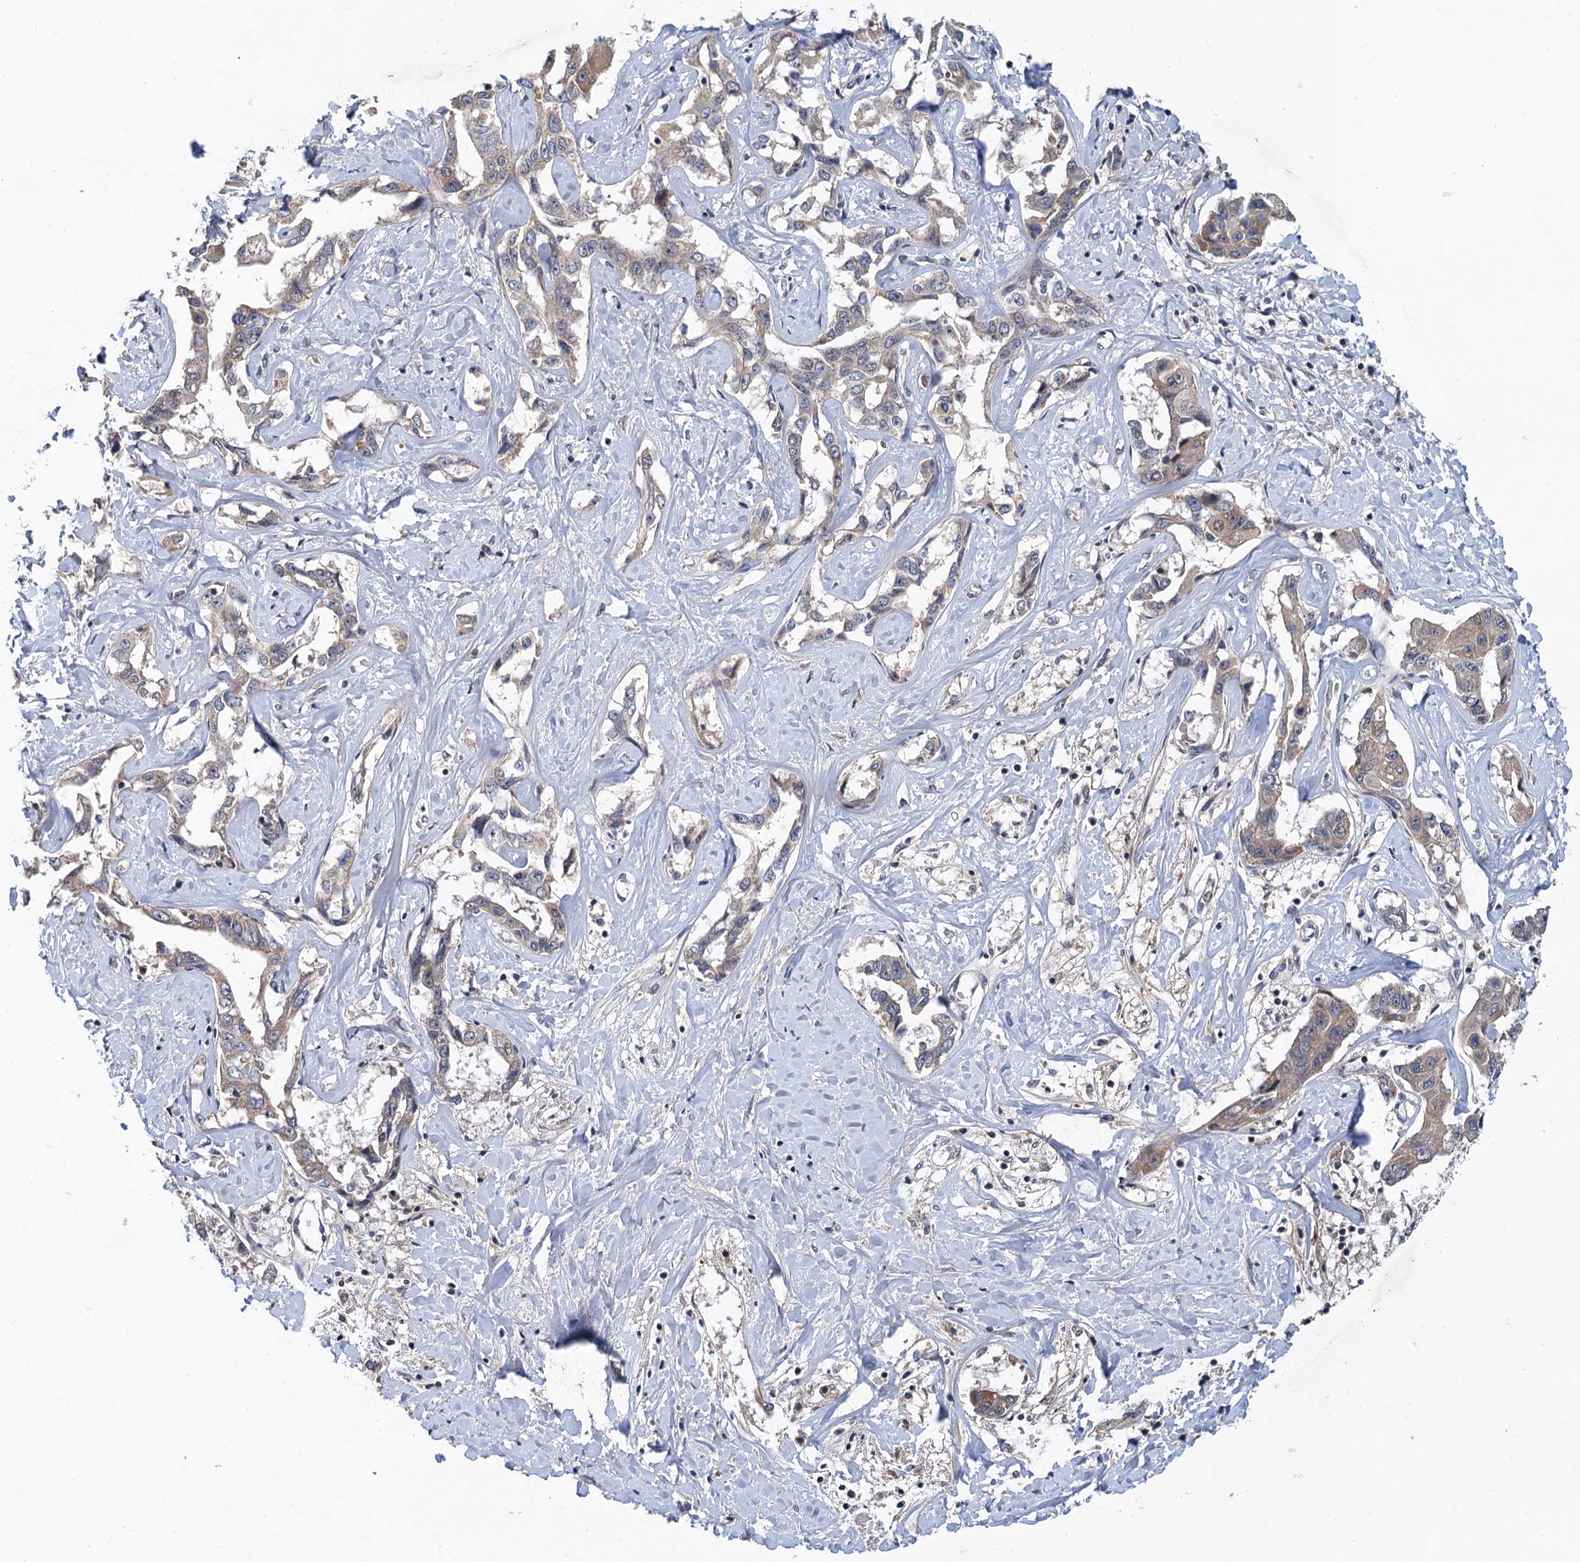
{"staining": {"intensity": "weak", "quantity": "25%-75%", "location": "cytoplasmic/membranous"}, "tissue": "liver cancer", "cell_type": "Tumor cells", "image_type": "cancer", "snomed": [{"axis": "morphology", "description": "Cholangiocarcinoma"}, {"axis": "topography", "description": "Liver"}], "caption": "Immunohistochemical staining of liver cancer (cholangiocarcinoma) shows low levels of weak cytoplasmic/membranous protein staining in about 25%-75% of tumor cells.", "gene": "MDM1", "patient": {"sex": "male", "age": 59}}